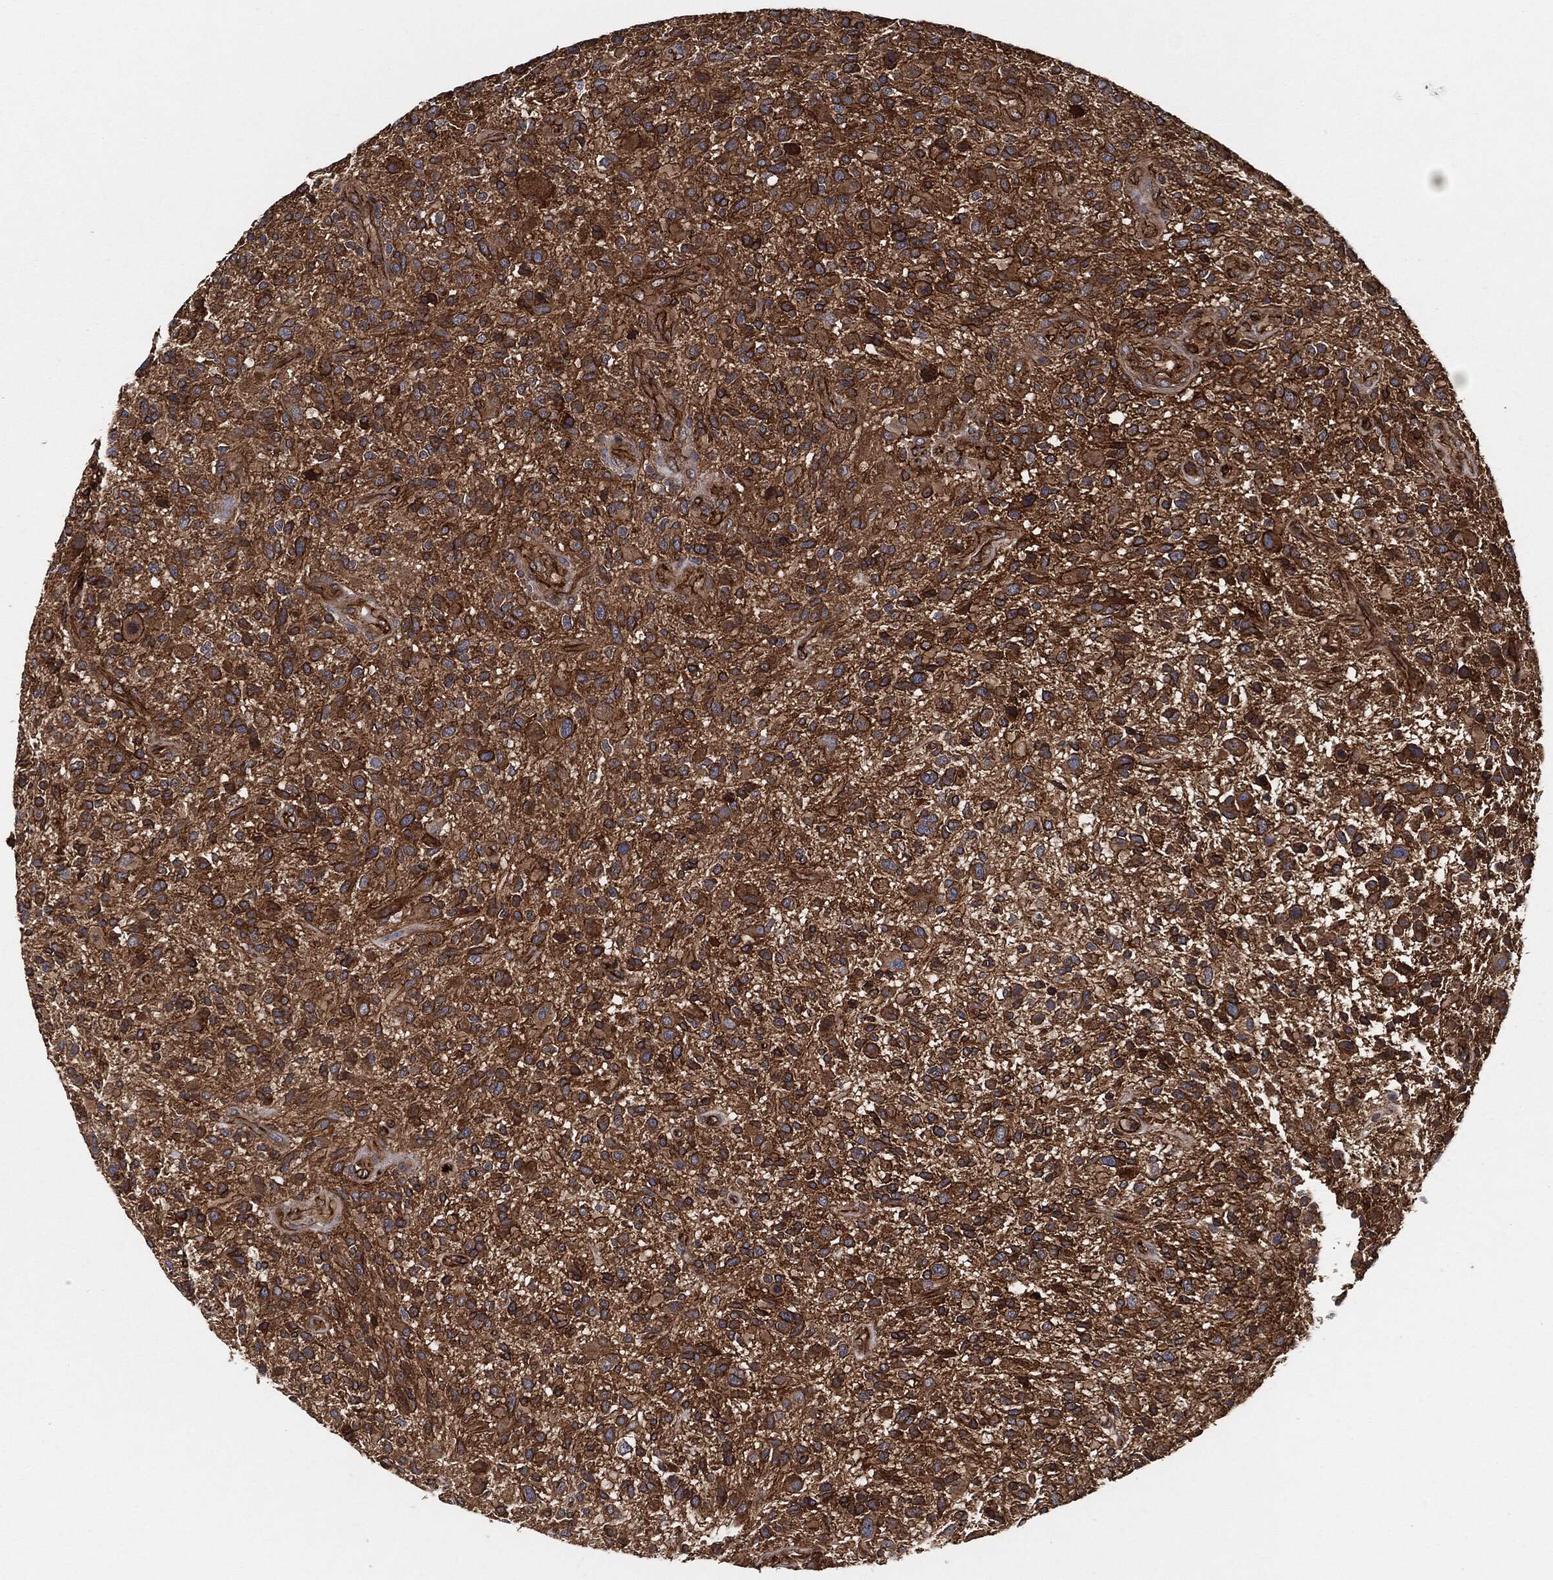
{"staining": {"intensity": "strong", "quantity": "25%-75%", "location": "cytoplasmic/membranous"}, "tissue": "glioma", "cell_type": "Tumor cells", "image_type": "cancer", "snomed": [{"axis": "morphology", "description": "Glioma, malignant, High grade"}, {"axis": "topography", "description": "Brain"}], "caption": "Protein expression analysis of glioma exhibits strong cytoplasmic/membranous positivity in approximately 25%-75% of tumor cells.", "gene": "CTNNA1", "patient": {"sex": "male", "age": 47}}